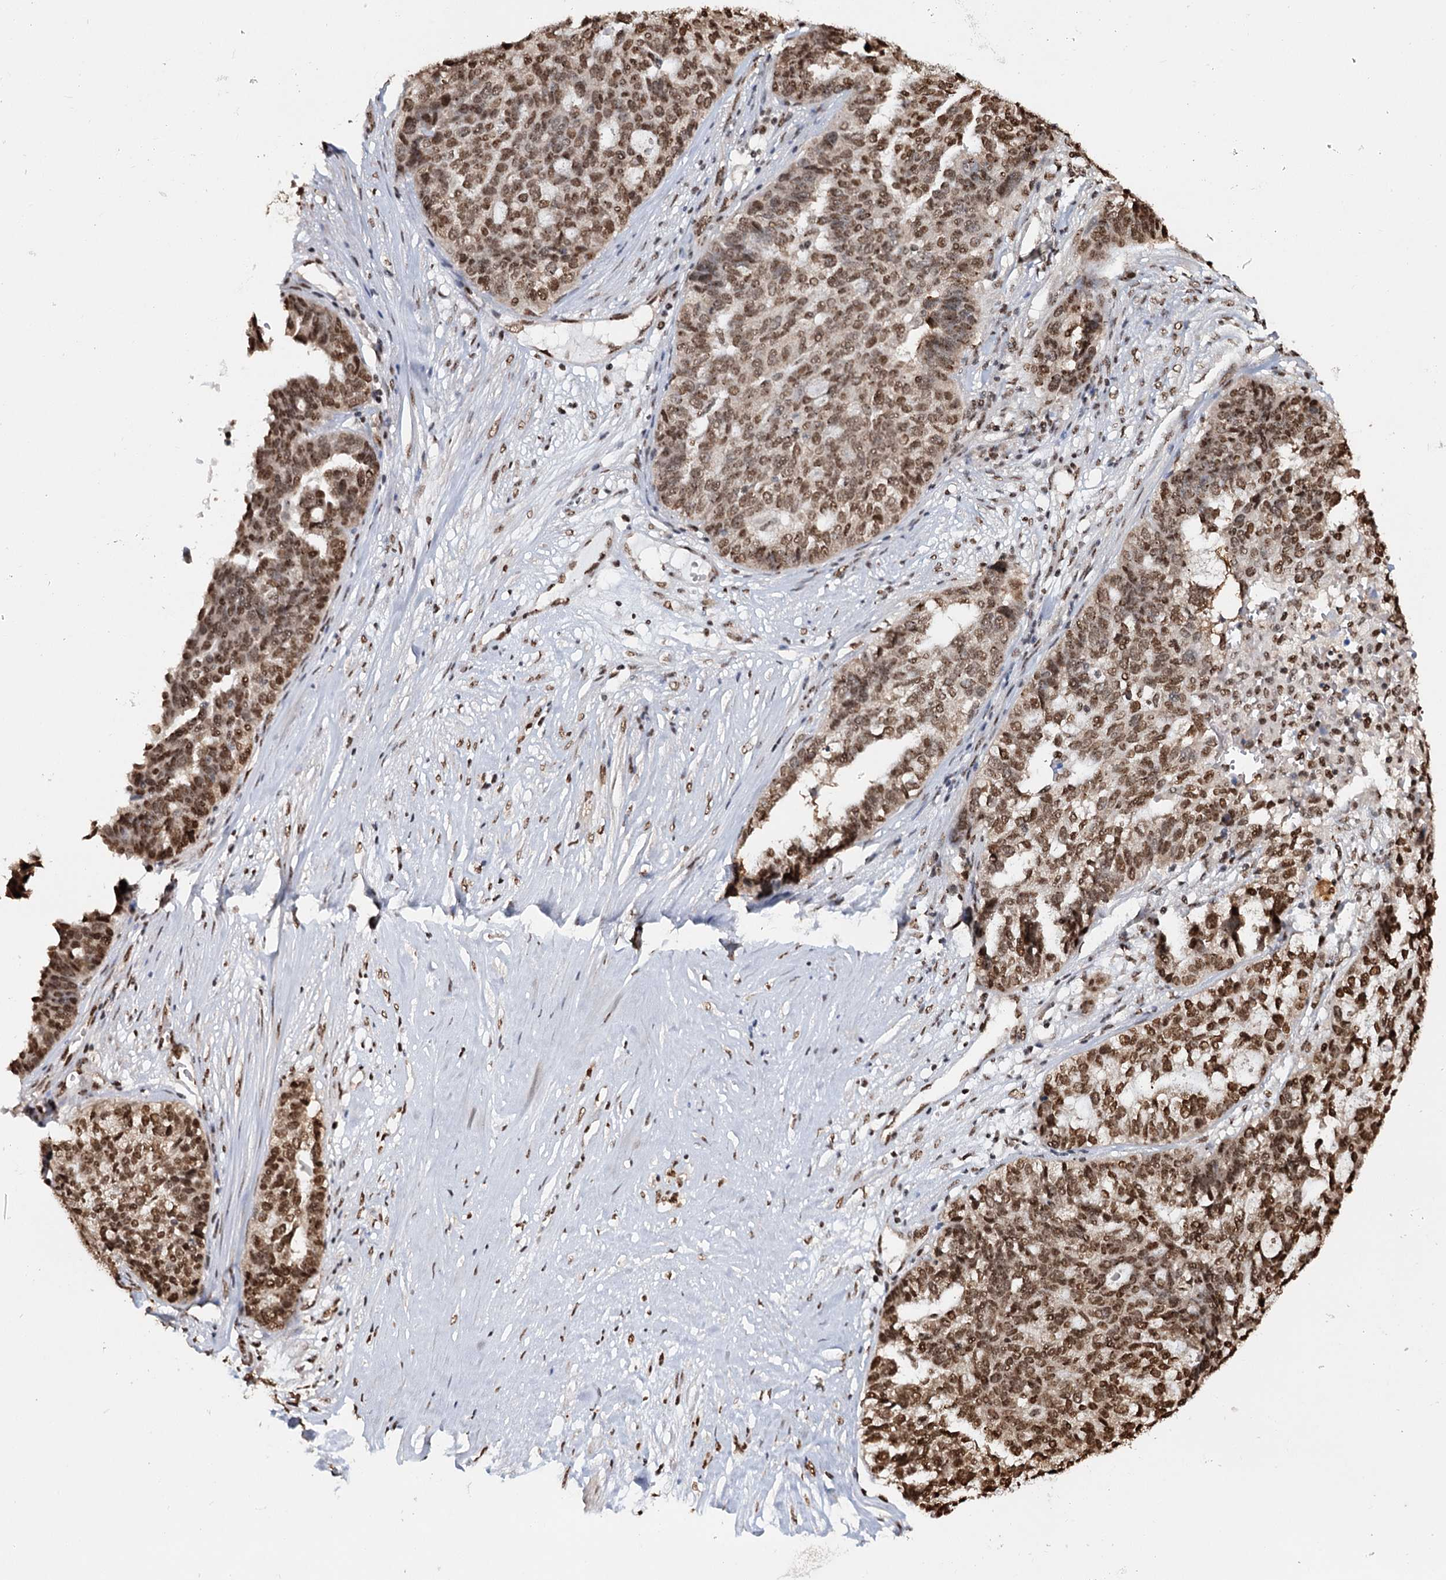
{"staining": {"intensity": "moderate", "quantity": ">75%", "location": "nuclear"}, "tissue": "ovarian cancer", "cell_type": "Tumor cells", "image_type": "cancer", "snomed": [{"axis": "morphology", "description": "Cystadenocarcinoma, serous, NOS"}, {"axis": "topography", "description": "Ovary"}], "caption": "An IHC micrograph of tumor tissue is shown. Protein staining in brown shows moderate nuclear positivity in ovarian serous cystadenocarcinoma within tumor cells.", "gene": "RPS27A", "patient": {"sex": "female", "age": 59}}